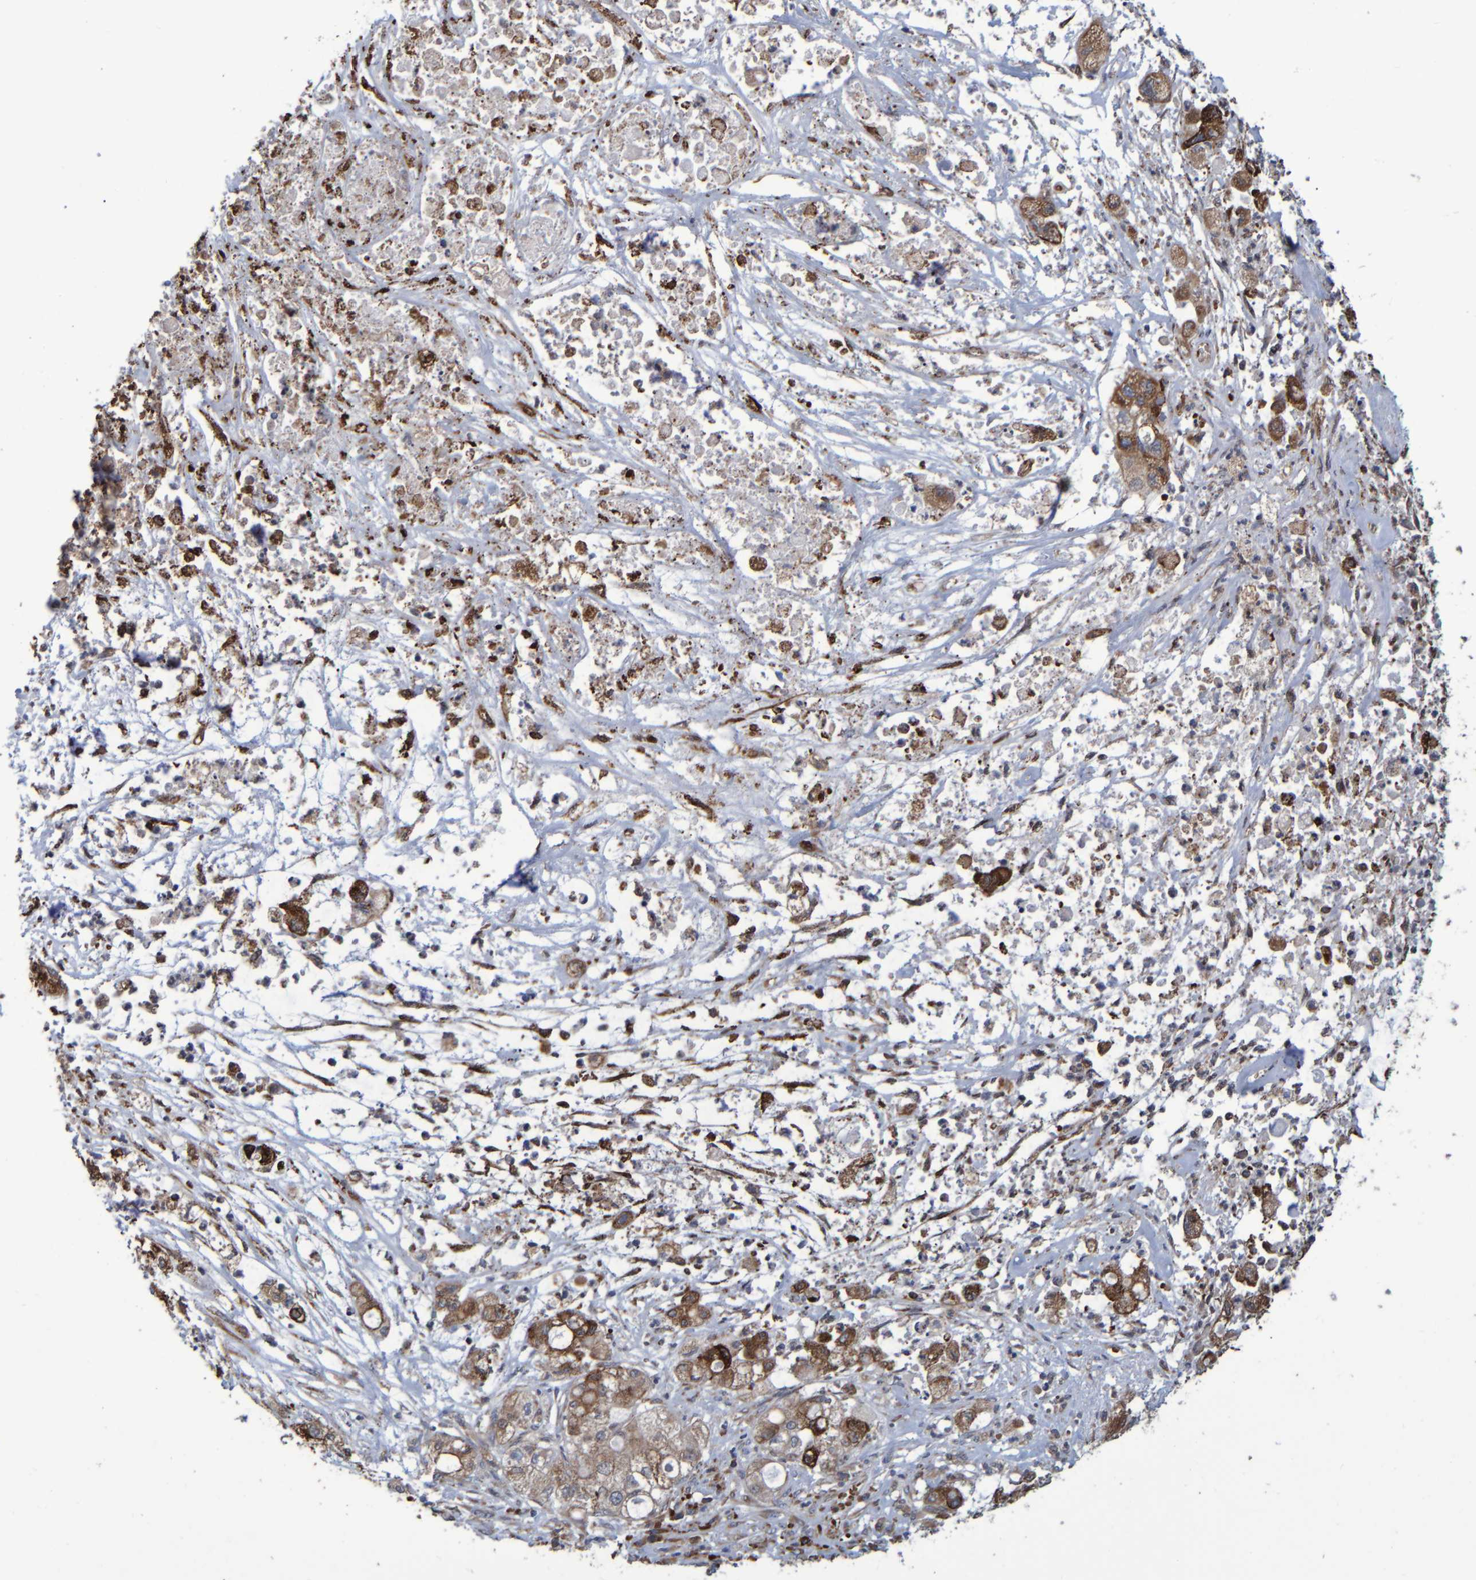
{"staining": {"intensity": "moderate", "quantity": ">75%", "location": "cytoplasmic/membranous"}, "tissue": "pancreatic cancer", "cell_type": "Tumor cells", "image_type": "cancer", "snomed": [{"axis": "morphology", "description": "Adenocarcinoma, NOS"}, {"axis": "topography", "description": "Pancreas"}], "caption": "The photomicrograph demonstrates a brown stain indicating the presence of a protein in the cytoplasmic/membranous of tumor cells in pancreatic cancer.", "gene": "SPAG5", "patient": {"sex": "female", "age": 78}}